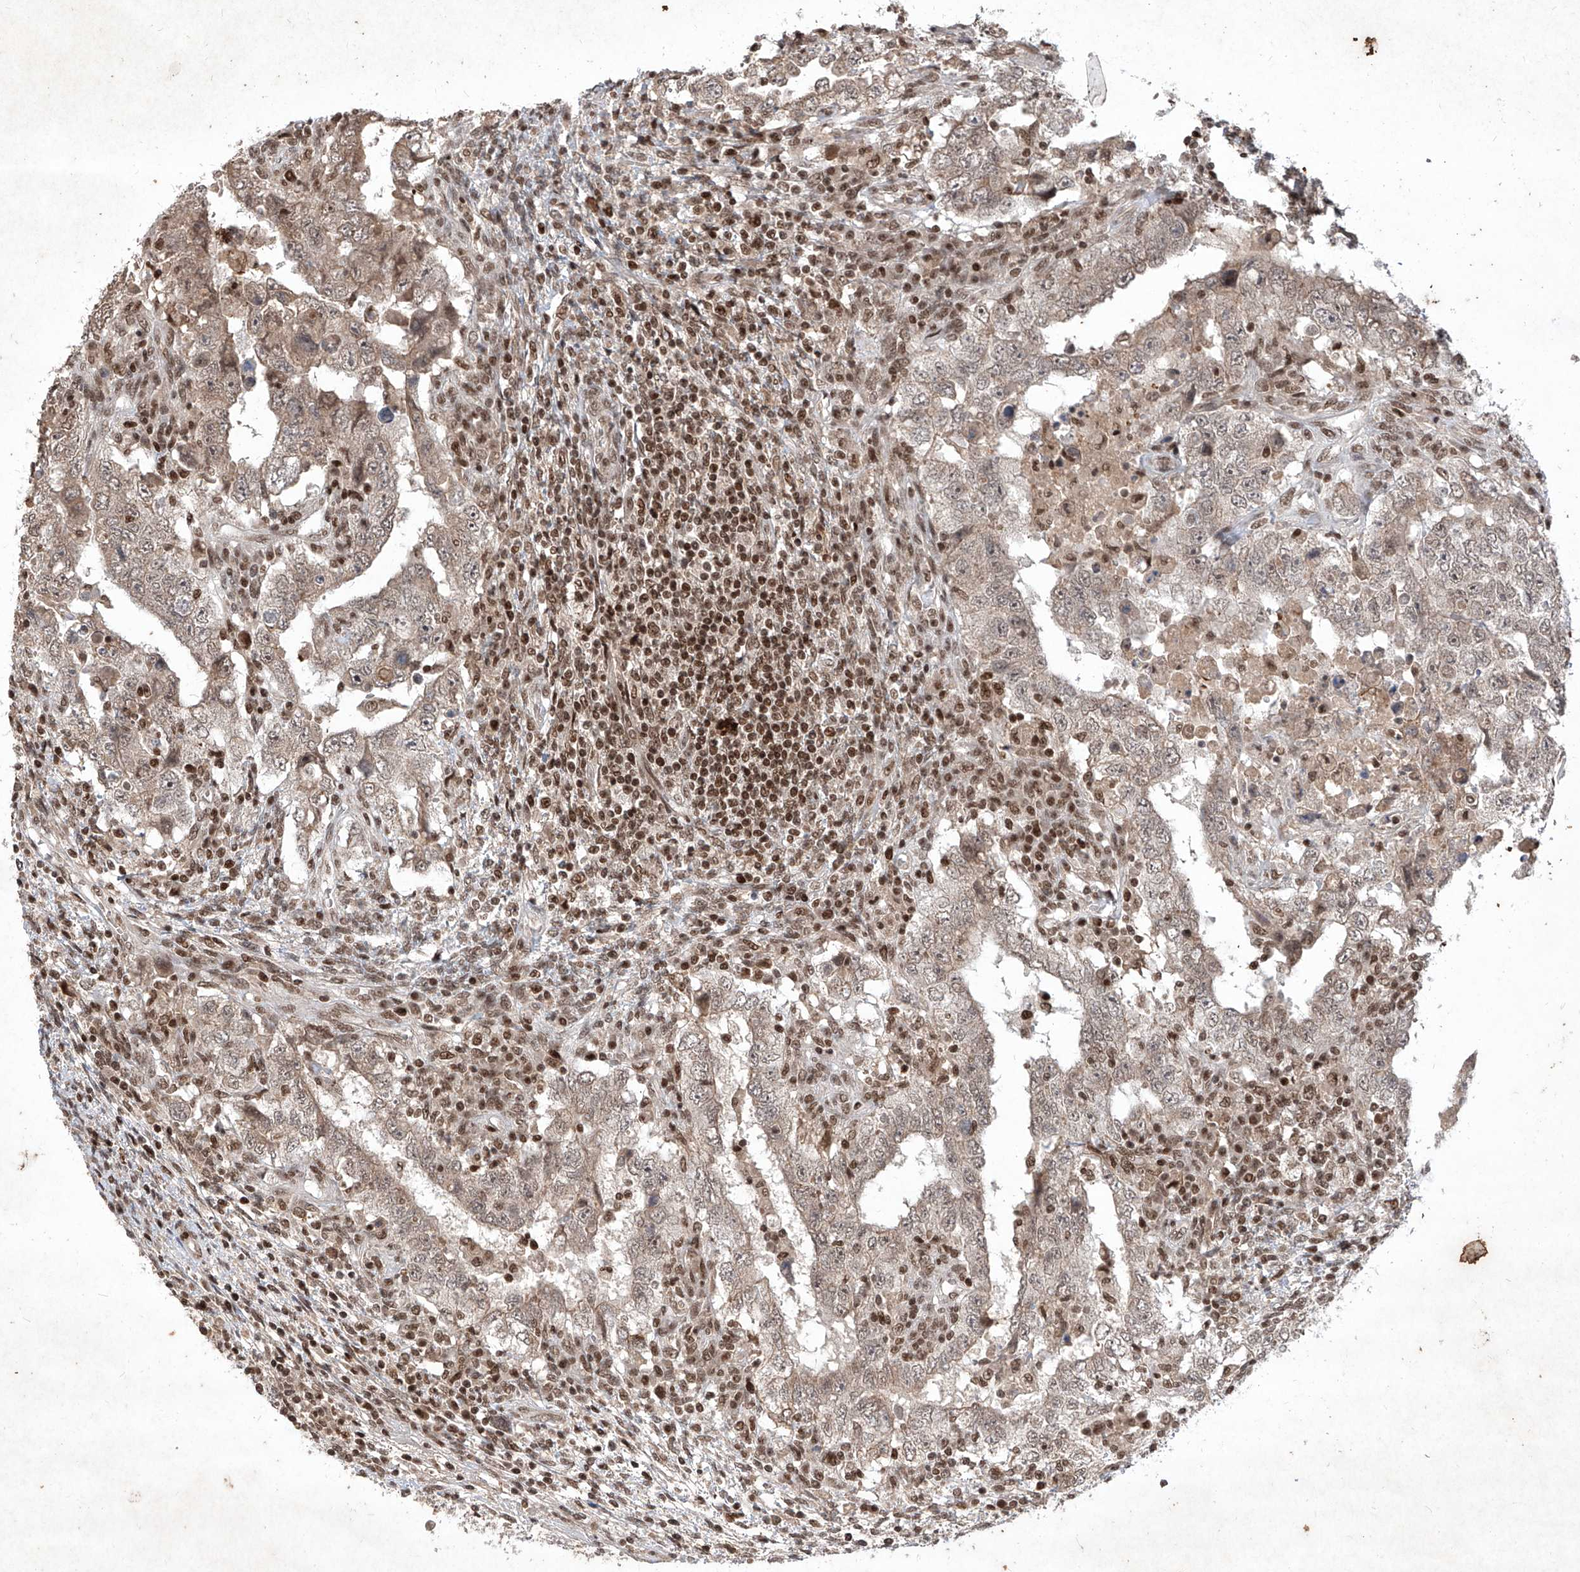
{"staining": {"intensity": "weak", "quantity": "25%-75%", "location": "cytoplasmic/membranous,nuclear"}, "tissue": "testis cancer", "cell_type": "Tumor cells", "image_type": "cancer", "snomed": [{"axis": "morphology", "description": "Carcinoma, Embryonal, NOS"}, {"axis": "topography", "description": "Testis"}], "caption": "A brown stain labels weak cytoplasmic/membranous and nuclear expression of a protein in human embryonal carcinoma (testis) tumor cells.", "gene": "IRF2", "patient": {"sex": "male", "age": 26}}